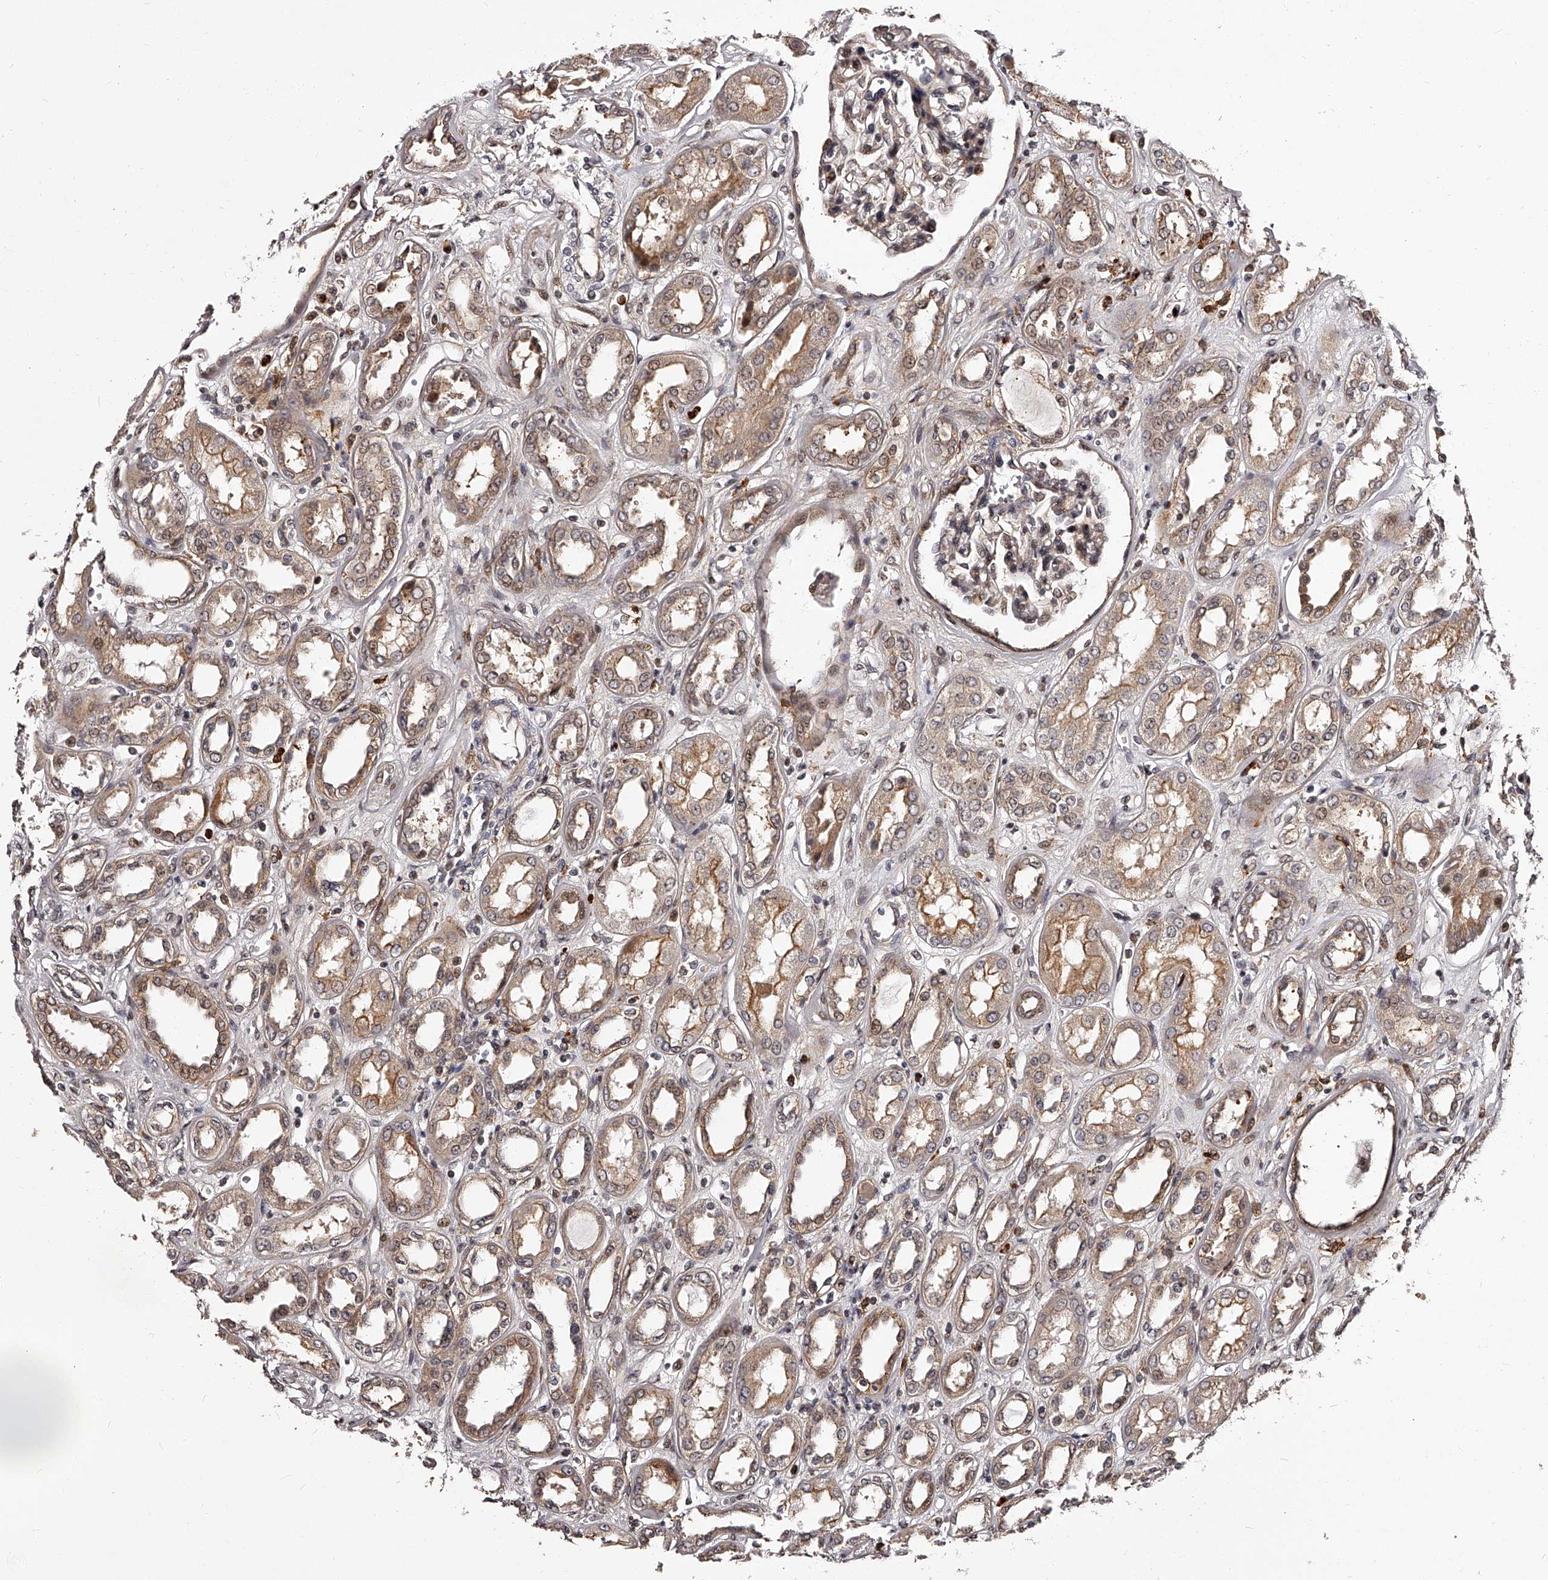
{"staining": {"intensity": "moderate", "quantity": "25%-75%", "location": "cytoplasmic/membranous,nuclear"}, "tissue": "kidney", "cell_type": "Cells in glomeruli", "image_type": "normal", "snomed": [{"axis": "morphology", "description": "Normal tissue, NOS"}, {"axis": "topography", "description": "Kidney"}], "caption": "Brown immunohistochemical staining in normal kidney shows moderate cytoplasmic/membranous,nuclear staining in about 25%-75% of cells in glomeruli.", "gene": "RSC1A1", "patient": {"sex": "male", "age": 59}}